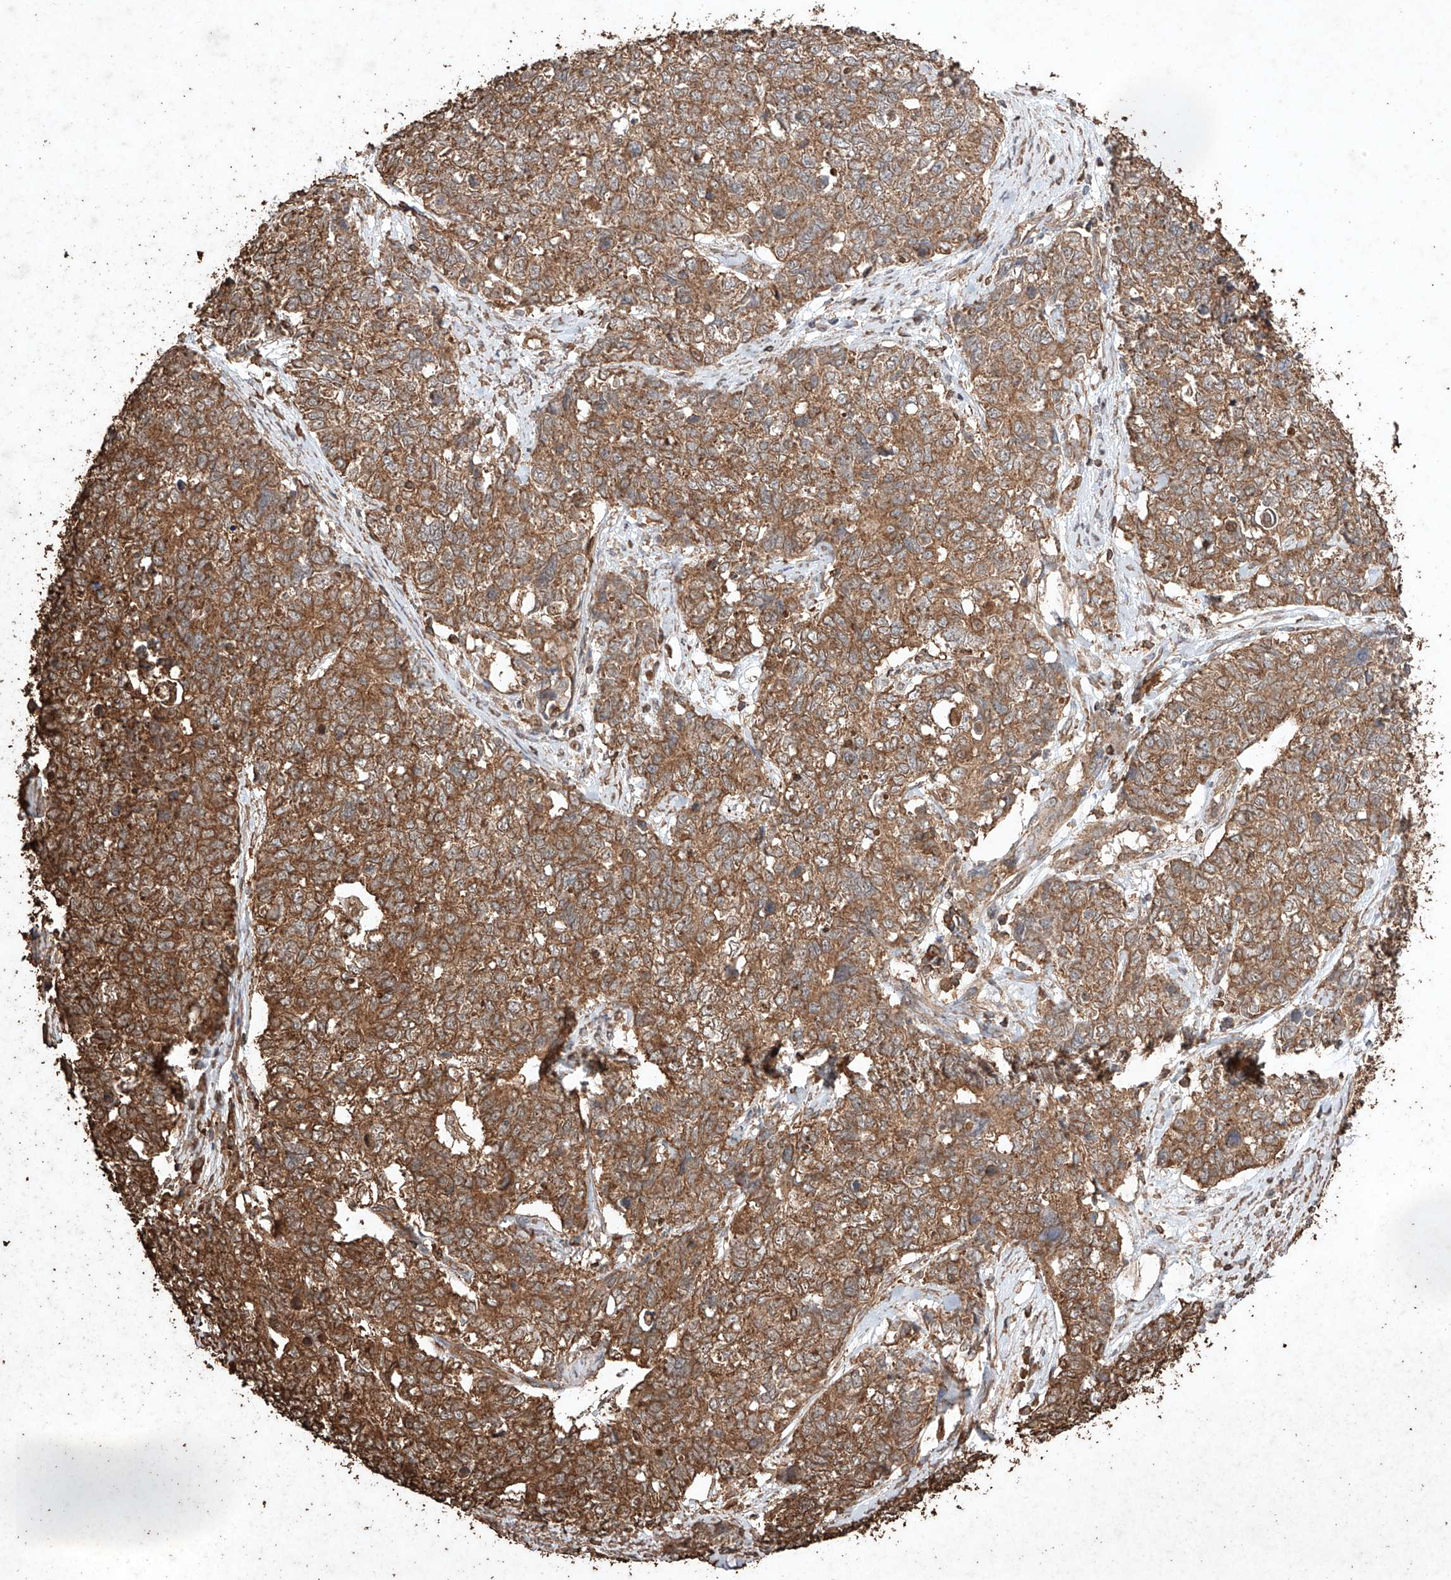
{"staining": {"intensity": "moderate", "quantity": ">75%", "location": "cytoplasmic/membranous"}, "tissue": "cervical cancer", "cell_type": "Tumor cells", "image_type": "cancer", "snomed": [{"axis": "morphology", "description": "Squamous cell carcinoma, NOS"}, {"axis": "topography", "description": "Cervix"}], "caption": "A brown stain shows moderate cytoplasmic/membranous staining of a protein in human squamous cell carcinoma (cervical) tumor cells. The staining was performed using DAB, with brown indicating positive protein expression. Nuclei are stained blue with hematoxylin.", "gene": "M6PR", "patient": {"sex": "female", "age": 63}}